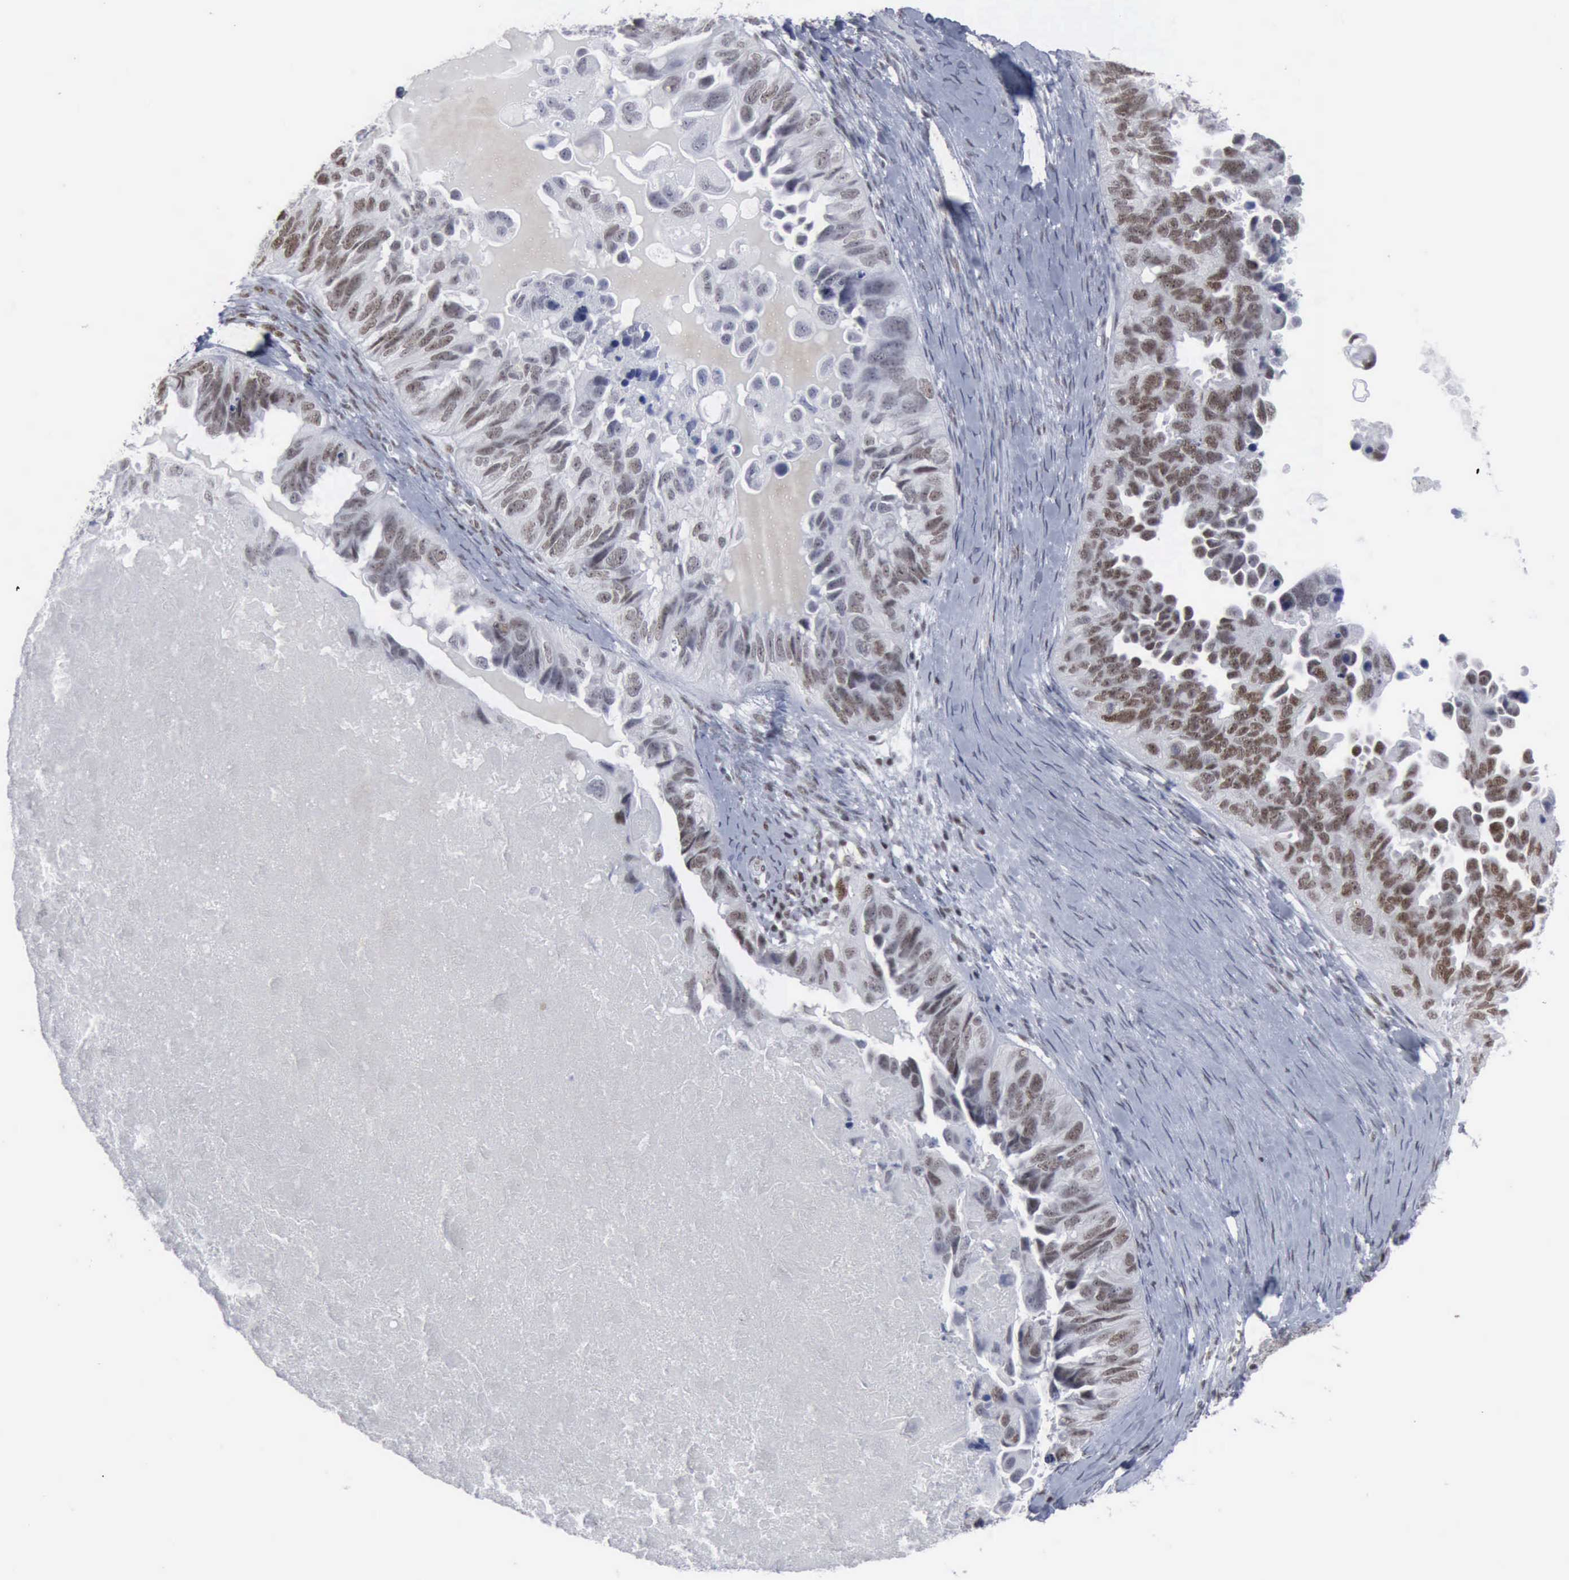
{"staining": {"intensity": "moderate", "quantity": ">75%", "location": "nuclear"}, "tissue": "ovarian cancer", "cell_type": "Tumor cells", "image_type": "cancer", "snomed": [{"axis": "morphology", "description": "Cystadenocarcinoma, serous, NOS"}, {"axis": "topography", "description": "Ovary"}], "caption": "DAB (3,3'-diaminobenzidine) immunohistochemical staining of ovarian cancer demonstrates moderate nuclear protein expression in approximately >75% of tumor cells.", "gene": "XPA", "patient": {"sex": "female", "age": 82}}